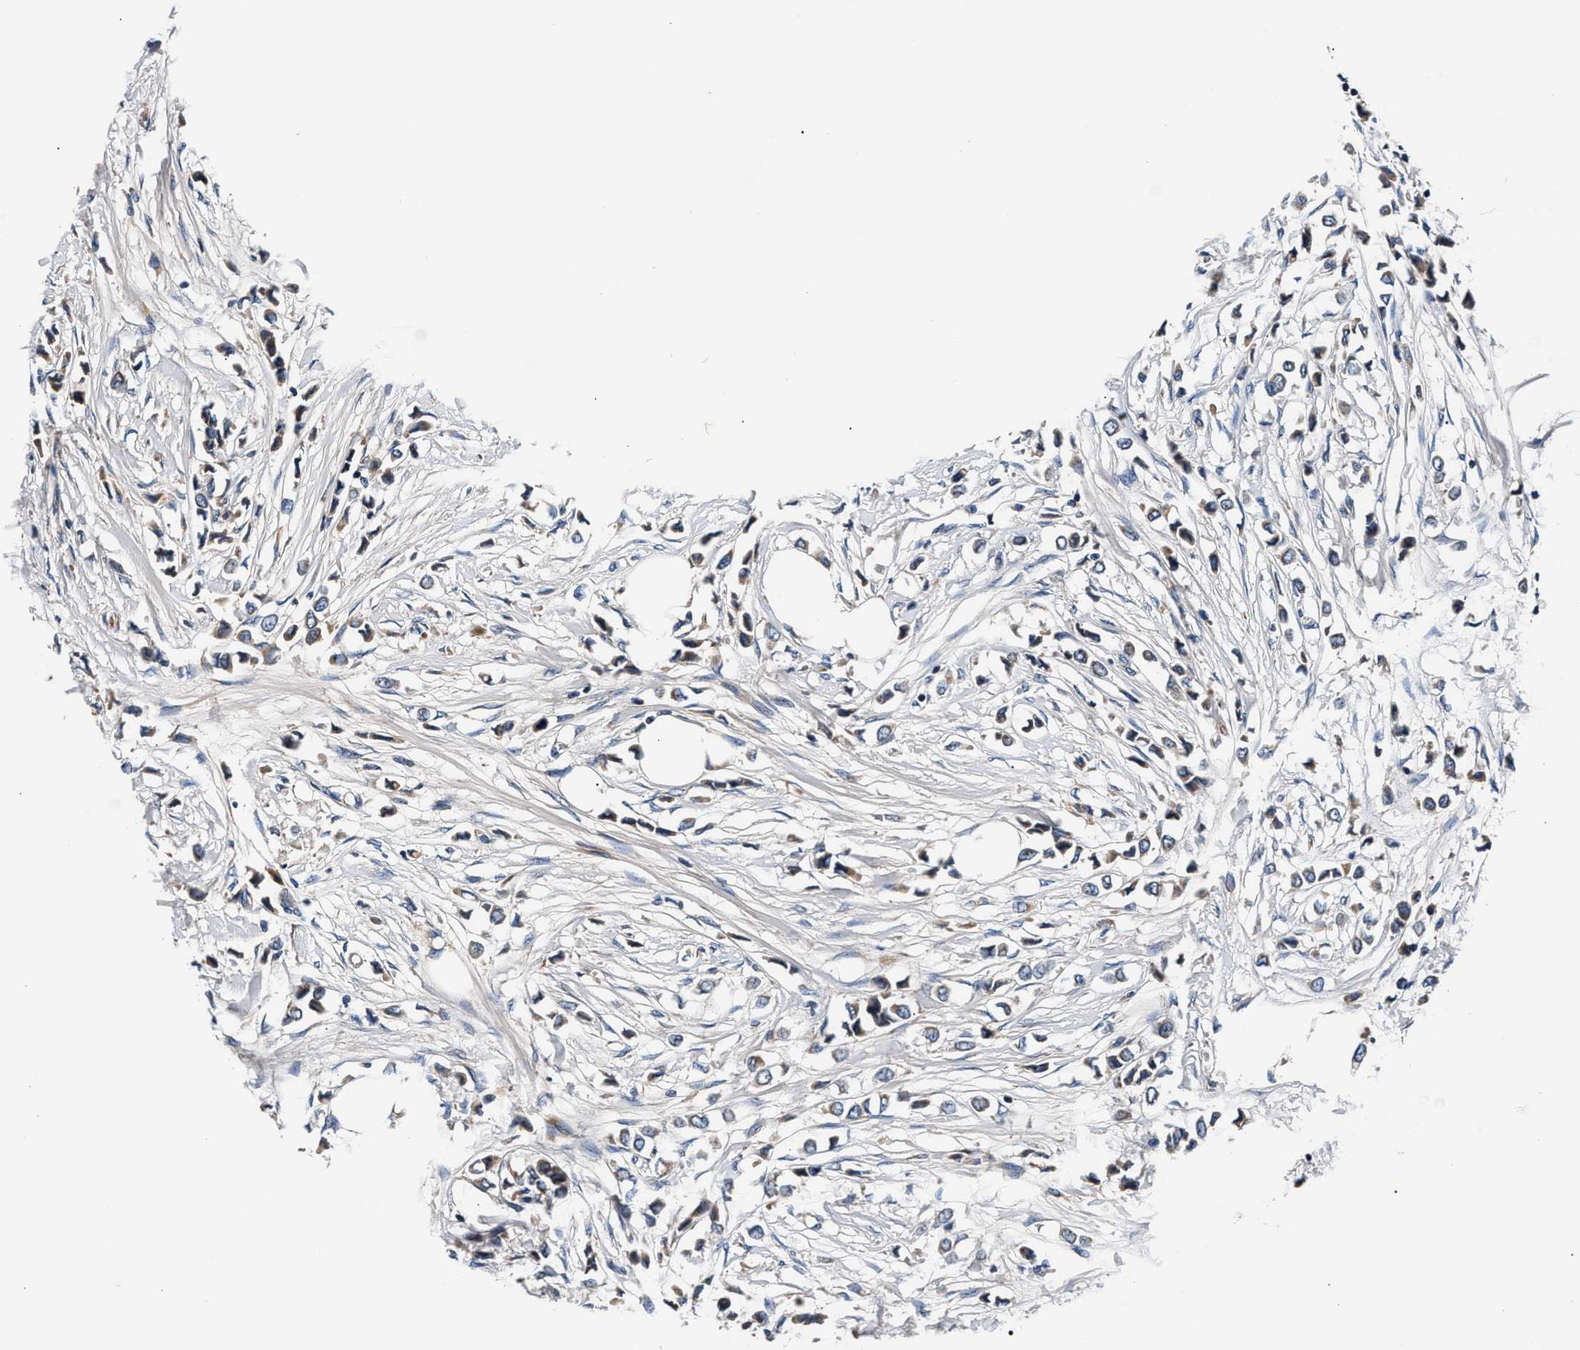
{"staining": {"intensity": "weak", "quantity": "<25%", "location": "cytoplasmic/membranous"}, "tissue": "breast cancer", "cell_type": "Tumor cells", "image_type": "cancer", "snomed": [{"axis": "morphology", "description": "Lobular carcinoma"}, {"axis": "topography", "description": "Breast"}], "caption": "DAB immunohistochemical staining of breast cancer reveals no significant expression in tumor cells. The staining was performed using DAB to visualize the protein expression in brown, while the nuclei were stained in blue with hematoxylin (Magnification: 20x).", "gene": "IMMT", "patient": {"sex": "female", "age": 51}}